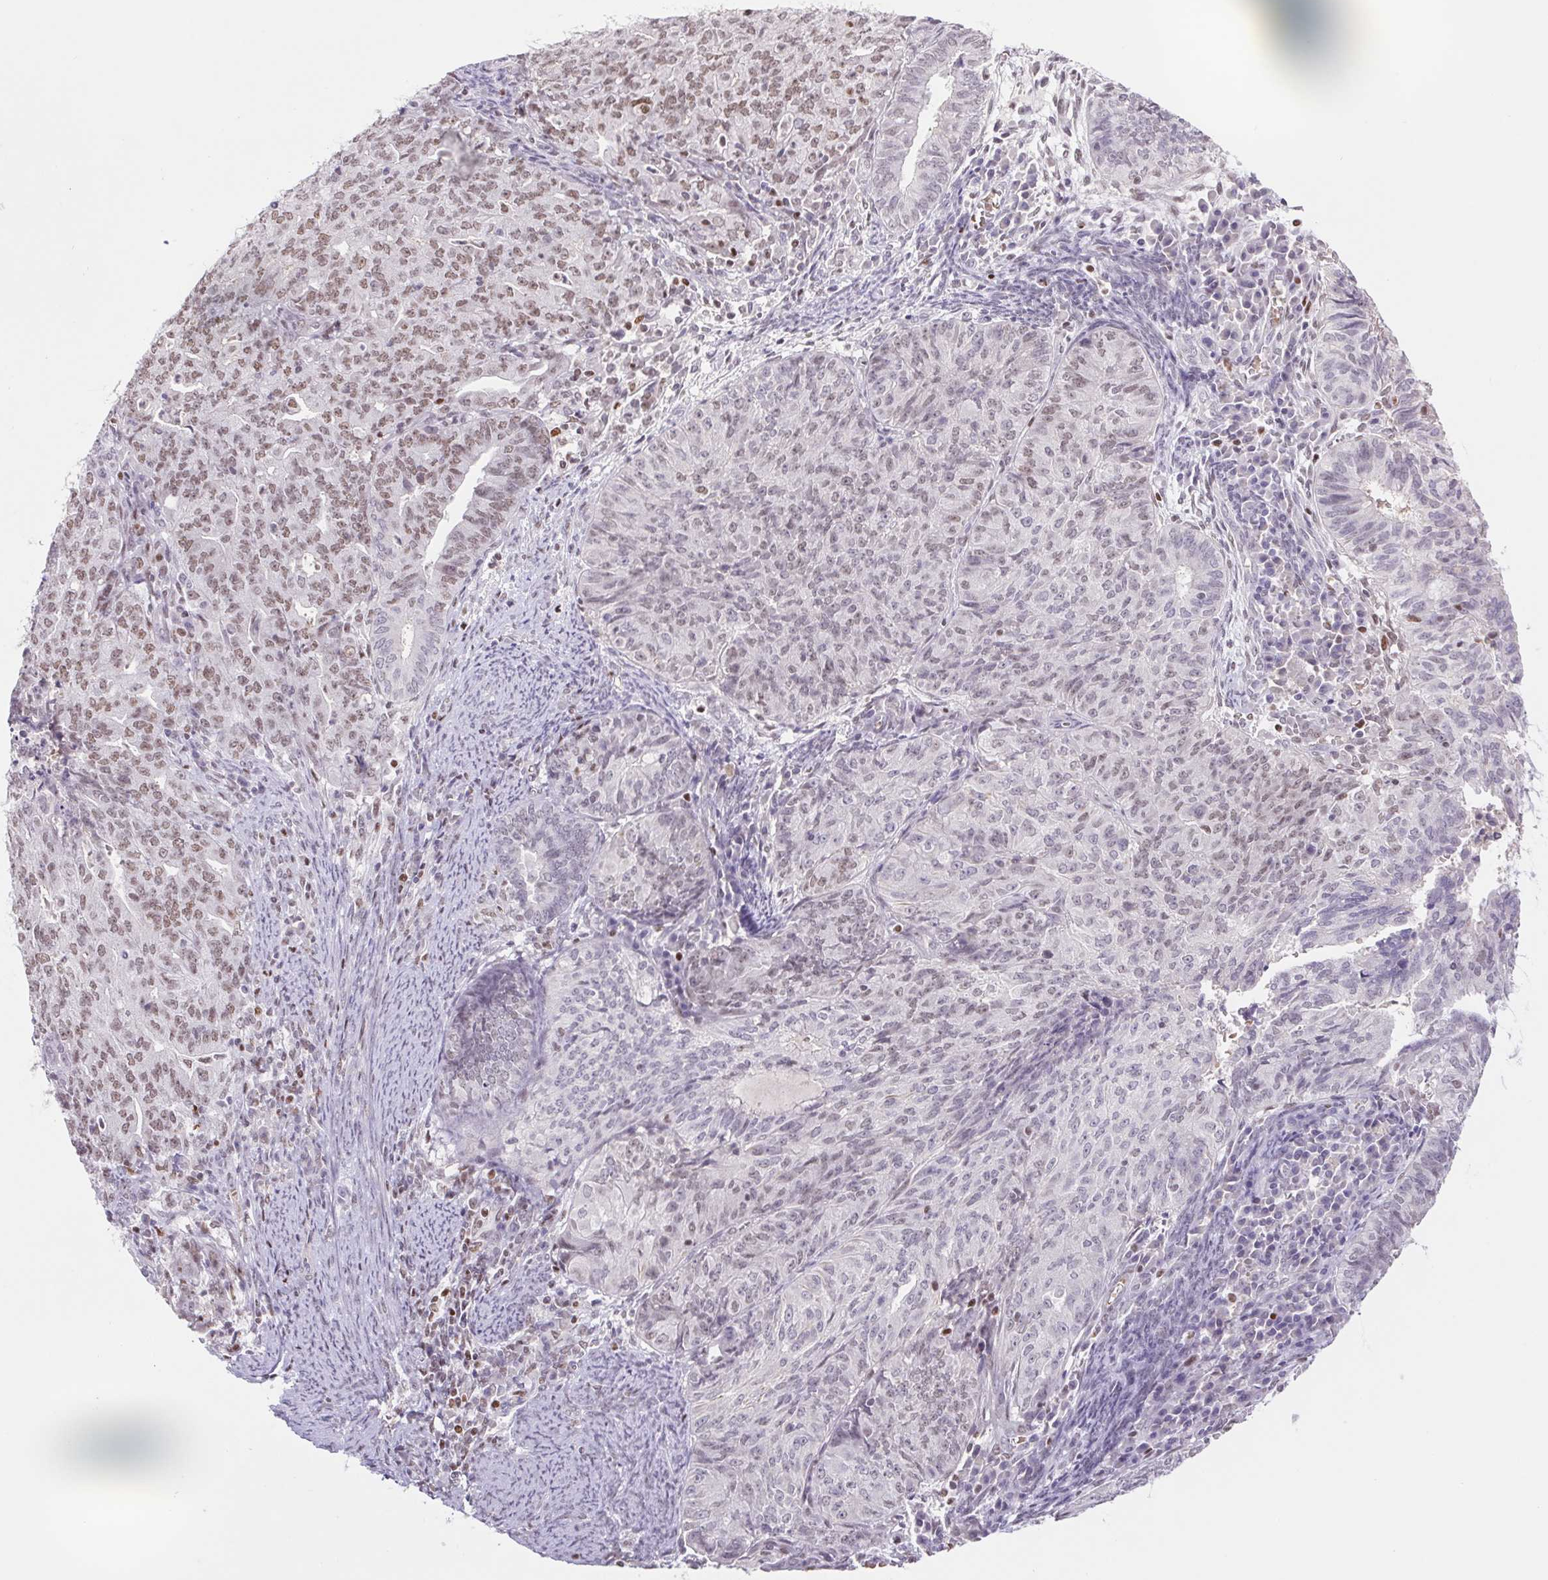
{"staining": {"intensity": "moderate", "quantity": ">75%", "location": "nuclear"}, "tissue": "endometrial cancer", "cell_type": "Tumor cells", "image_type": "cancer", "snomed": [{"axis": "morphology", "description": "Adenocarcinoma, NOS"}, {"axis": "topography", "description": "Endometrium"}], "caption": "Protein analysis of endometrial adenocarcinoma tissue demonstrates moderate nuclear expression in about >75% of tumor cells.", "gene": "TRERF1", "patient": {"sex": "female", "age": 82}}